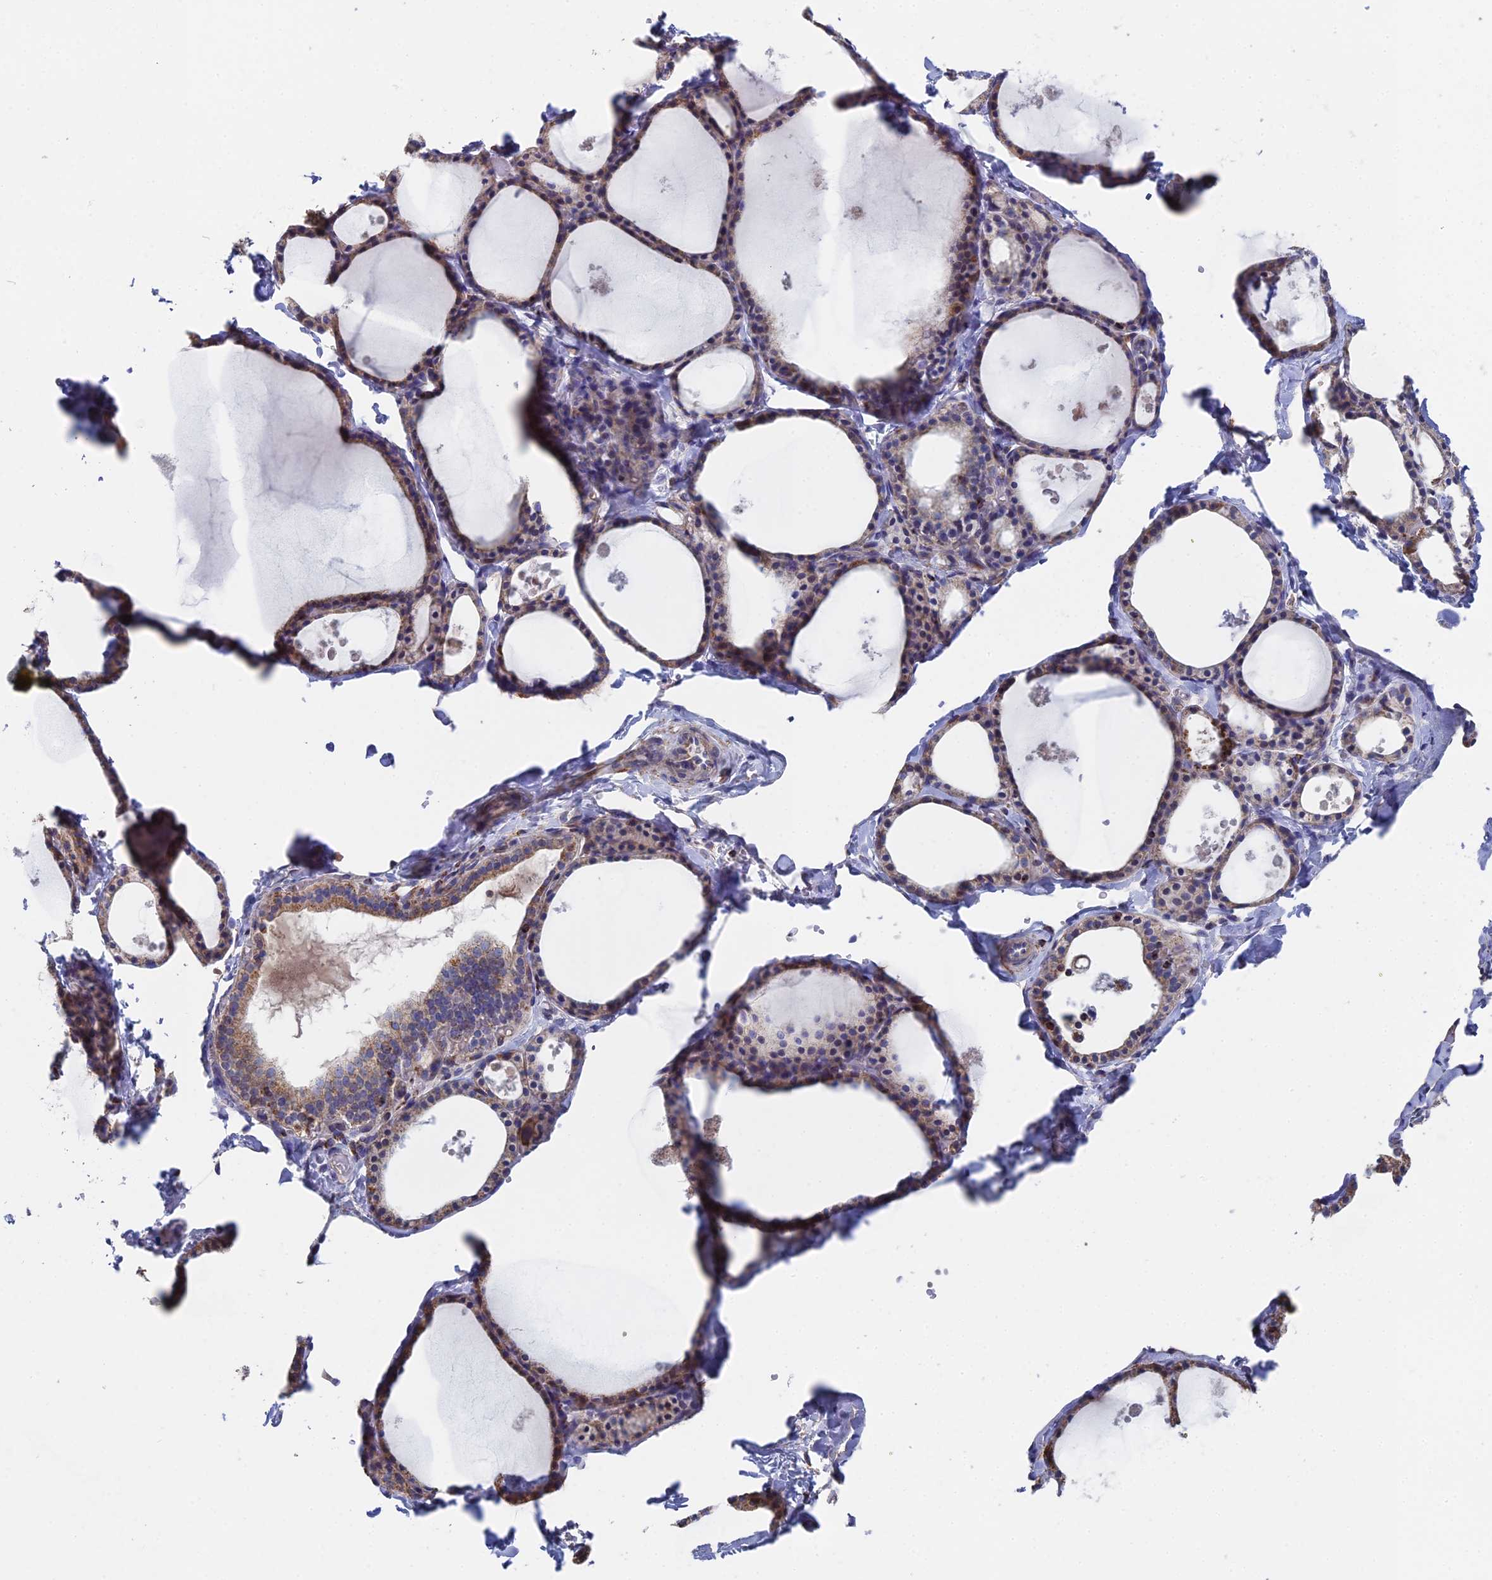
{"staining": {"intensity": "moderate", "quantity": "25%-75%", "location": "cytoplasmic/membranous"}, "tissue": "thyroid gland", "cell_type": "Glandular cells", "image_type": "normal", "snomed": [{"axis": "morphology", "description": "Normal tissue, NOS"}, {"axis": "topography", "description": "Thyroid gland"}], "caption": "Thyroid gland stained for a protein (brown) reveals moderate cytoplasmic/membranous positive expression in about 25%-75% of glandular cells.", "gene": "SPOCK2", "patient": {"sex": "male", "age": 56}}